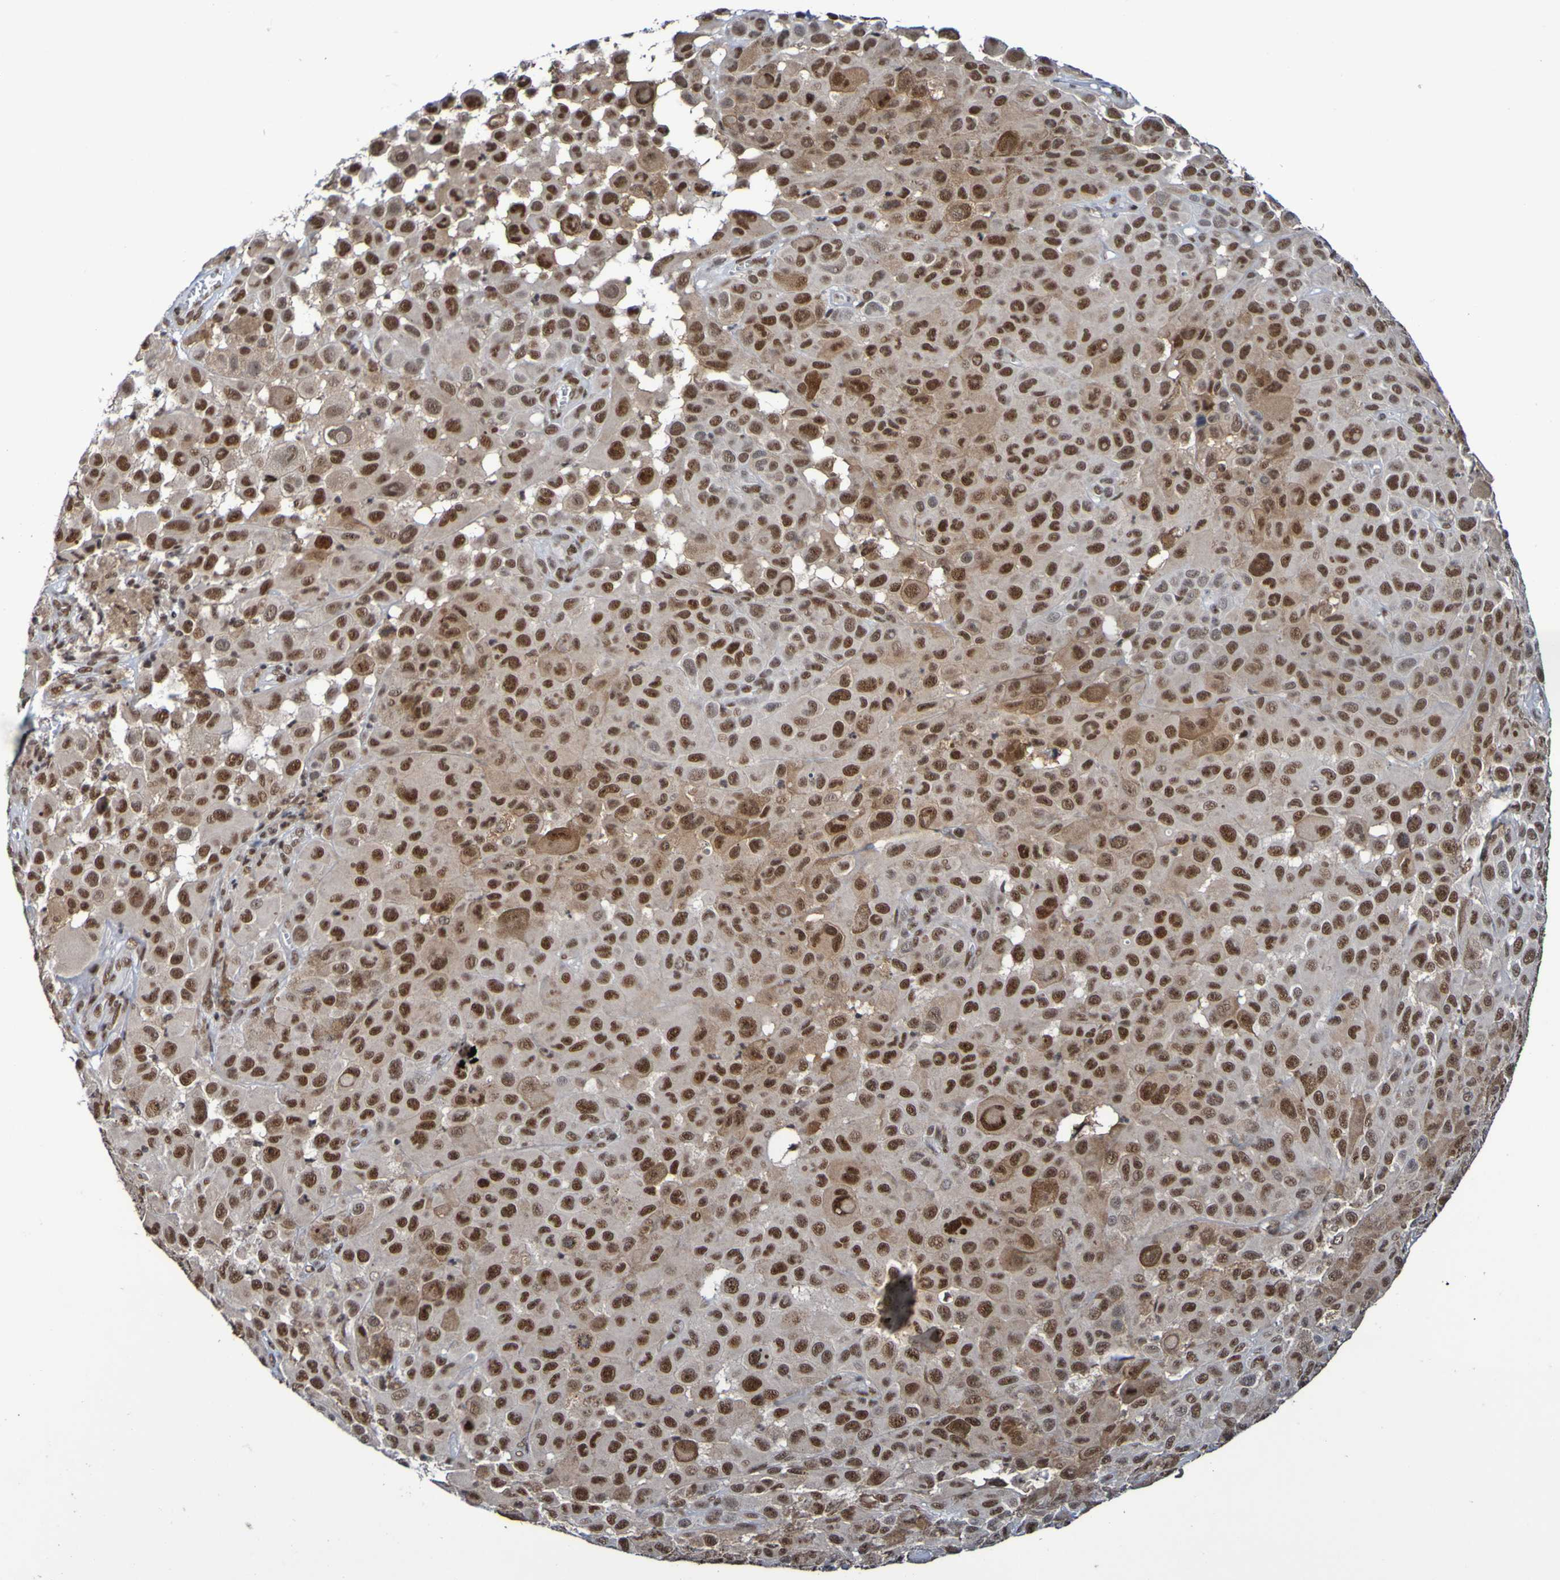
{"staining": {"intensity": "strong", "quantity": ">75%", "location": "cytoplasmic/membranous,nuclear"}, "tissue": "melanoma", "cell_type": "Tumor cells", "image_type": "cancer", "snomed": [{"axis": "morphology", "description": "Malignant melanoma, NOS"}, {"axis": "topography", "description": "Skin"}], "caption": "Immunohistochemistry (IHC) micrograph of neoplastic tissue: human melanoma stained using immunohistochemistry (IHC) shows high levels of strong protein expression localized specifically in the cytoplasmic/membranous and nuclear of tumor cells, appearing as a cytoplasmic/membranous and nuclear brown color.", "gene": "CDC5L", "patient": {"sex": "male", "age": 96}}